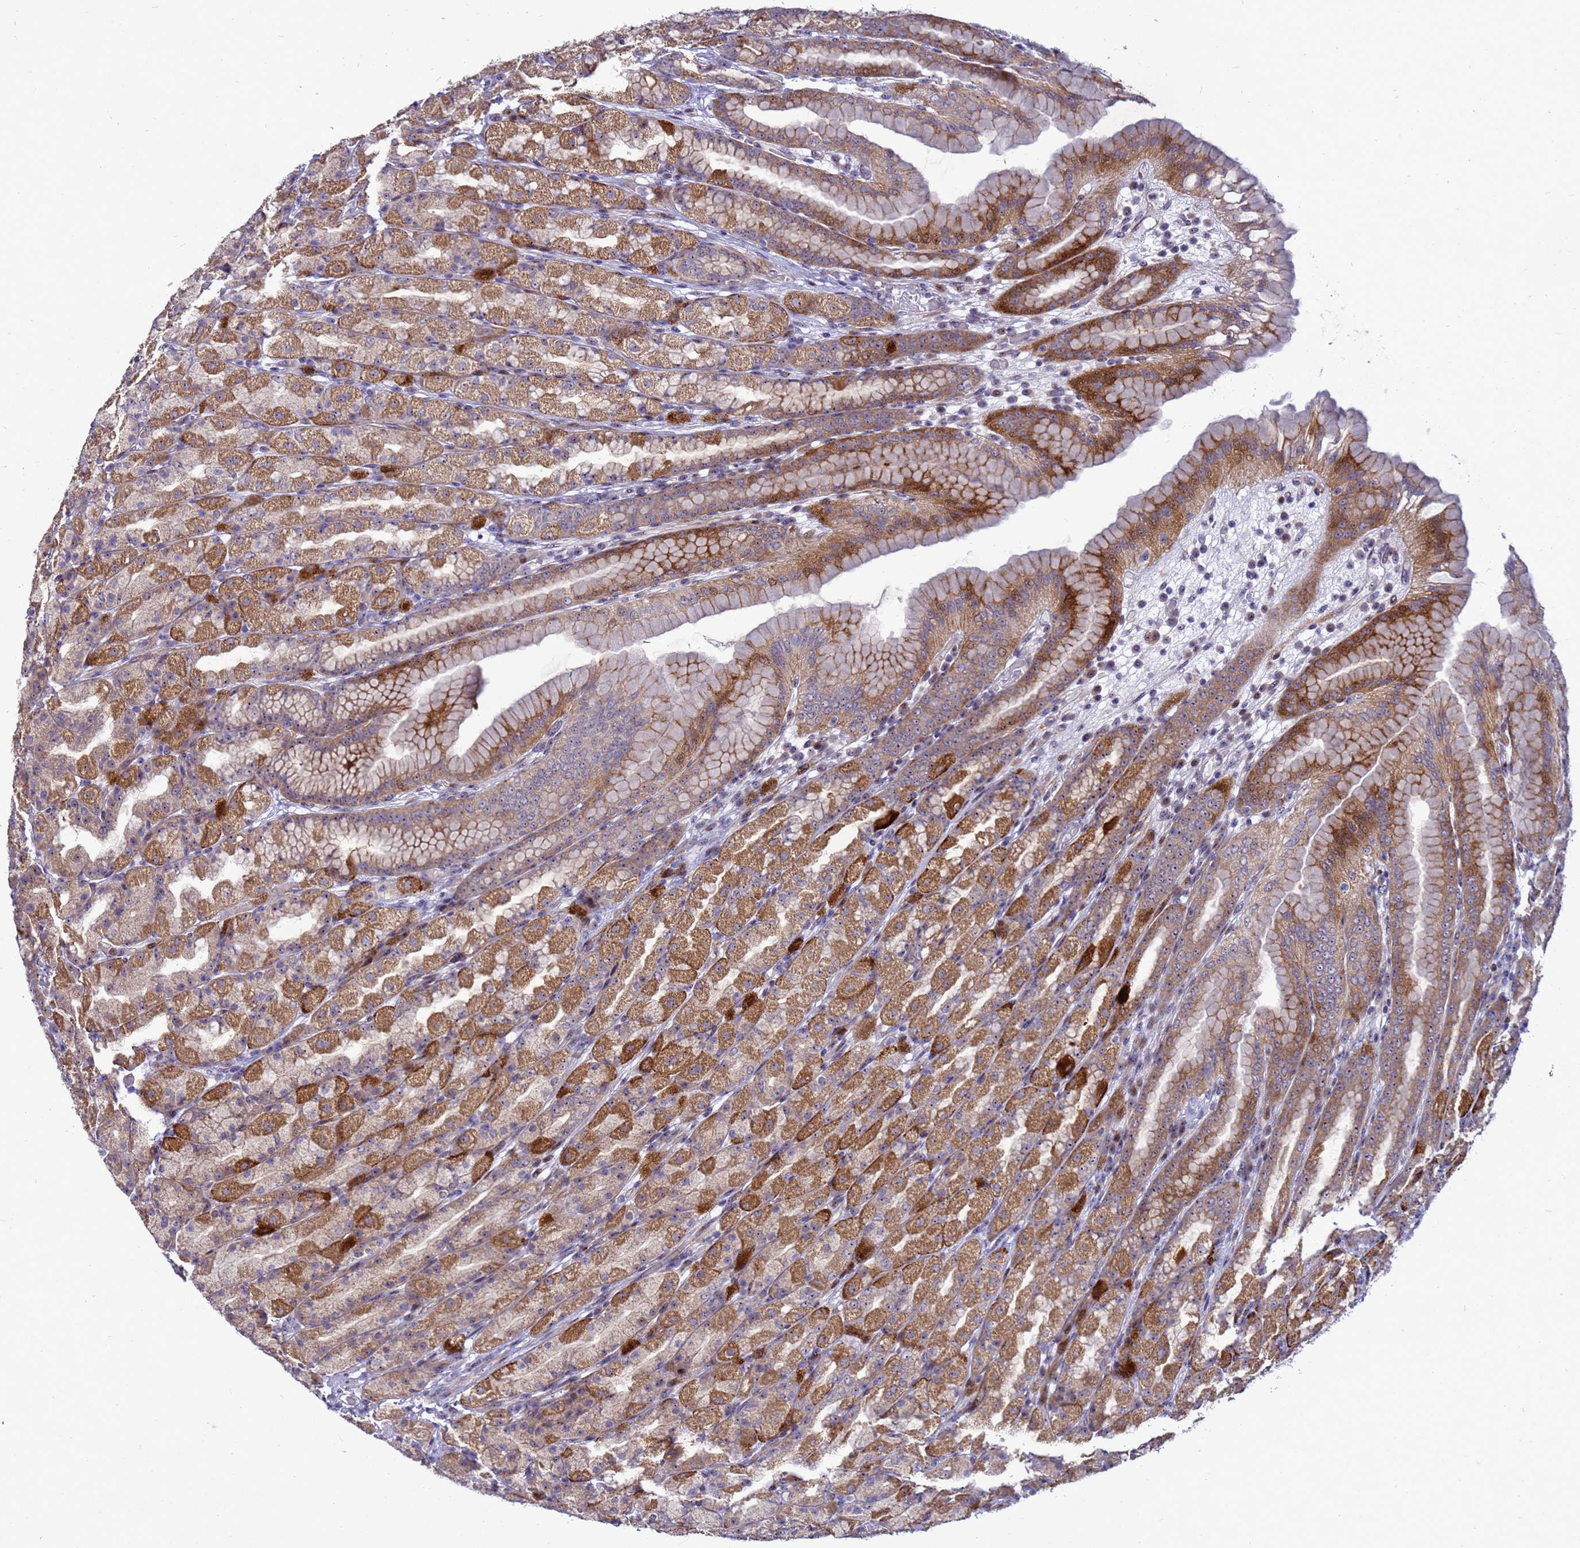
{"staining": {"intensity": "strong", "quantity": "25%-75%", "location": "cytoplasmic/membranous"}, "tissue": "stomach", "cell_type": "Glandular cells", "image_type": "normal", "snomed": [{"axis": "morphology", "description": "Normal tissue, NOS"}, {"axis": "topography", "description": "Stomach, upper"}], "caption": "A brown stain highlights strong cytoplasmic/membranous staining of a protein in glandular cells of benign human stomach. The protein is stained brown, and the nuclei are stained in blue (DAB (3,3'-diaminobenzidine) IHC with brightfield microscopy, high magnification).", "gene": "RSPO1", "patient": {"sex": "male", "age": 68}}